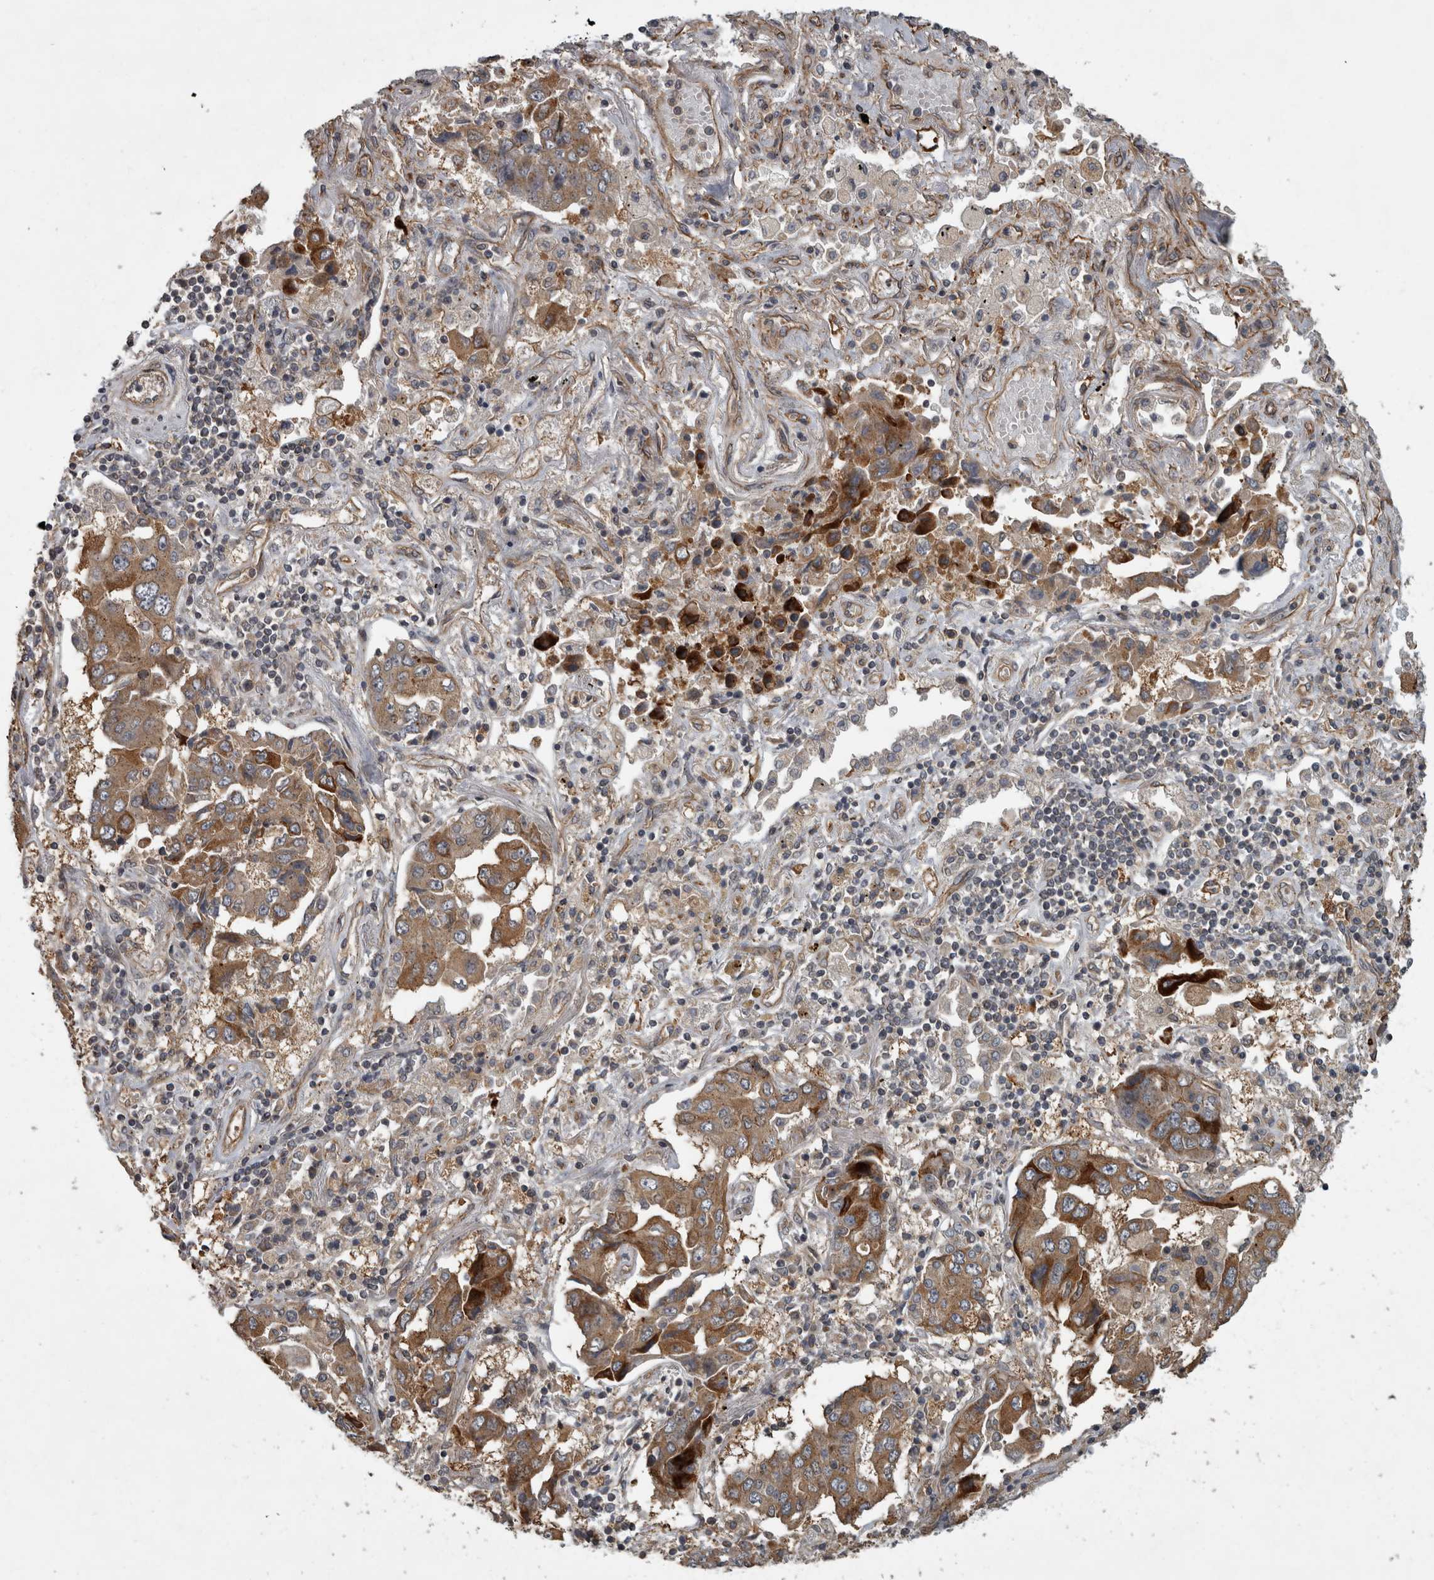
{"staining": {"intensity": "moderate", "quantity": ">75%", "location": "cytoplasmic/membranous"}, "tissue": "lung cancer", "cell_type": "Tumor cells", "image_type": "cancer", "snomed": [{"axis": "morphology", "description": "Adenocarcinoma, NOS"}, {"axis": "topography", "description": "Lung"}], "caption": "High-magnification brightfield microscopy of lung cancer stained with DAB (3,3'-diaminobenzidine) (brown) and counterstained with hematoxylin (blue). tumor cells exhibit moderate cytoplasmic/membranous positivity is seen in about>75% of cells.", "gene": "VEGFD", "patient": {"sex": "female", "age": 65}}